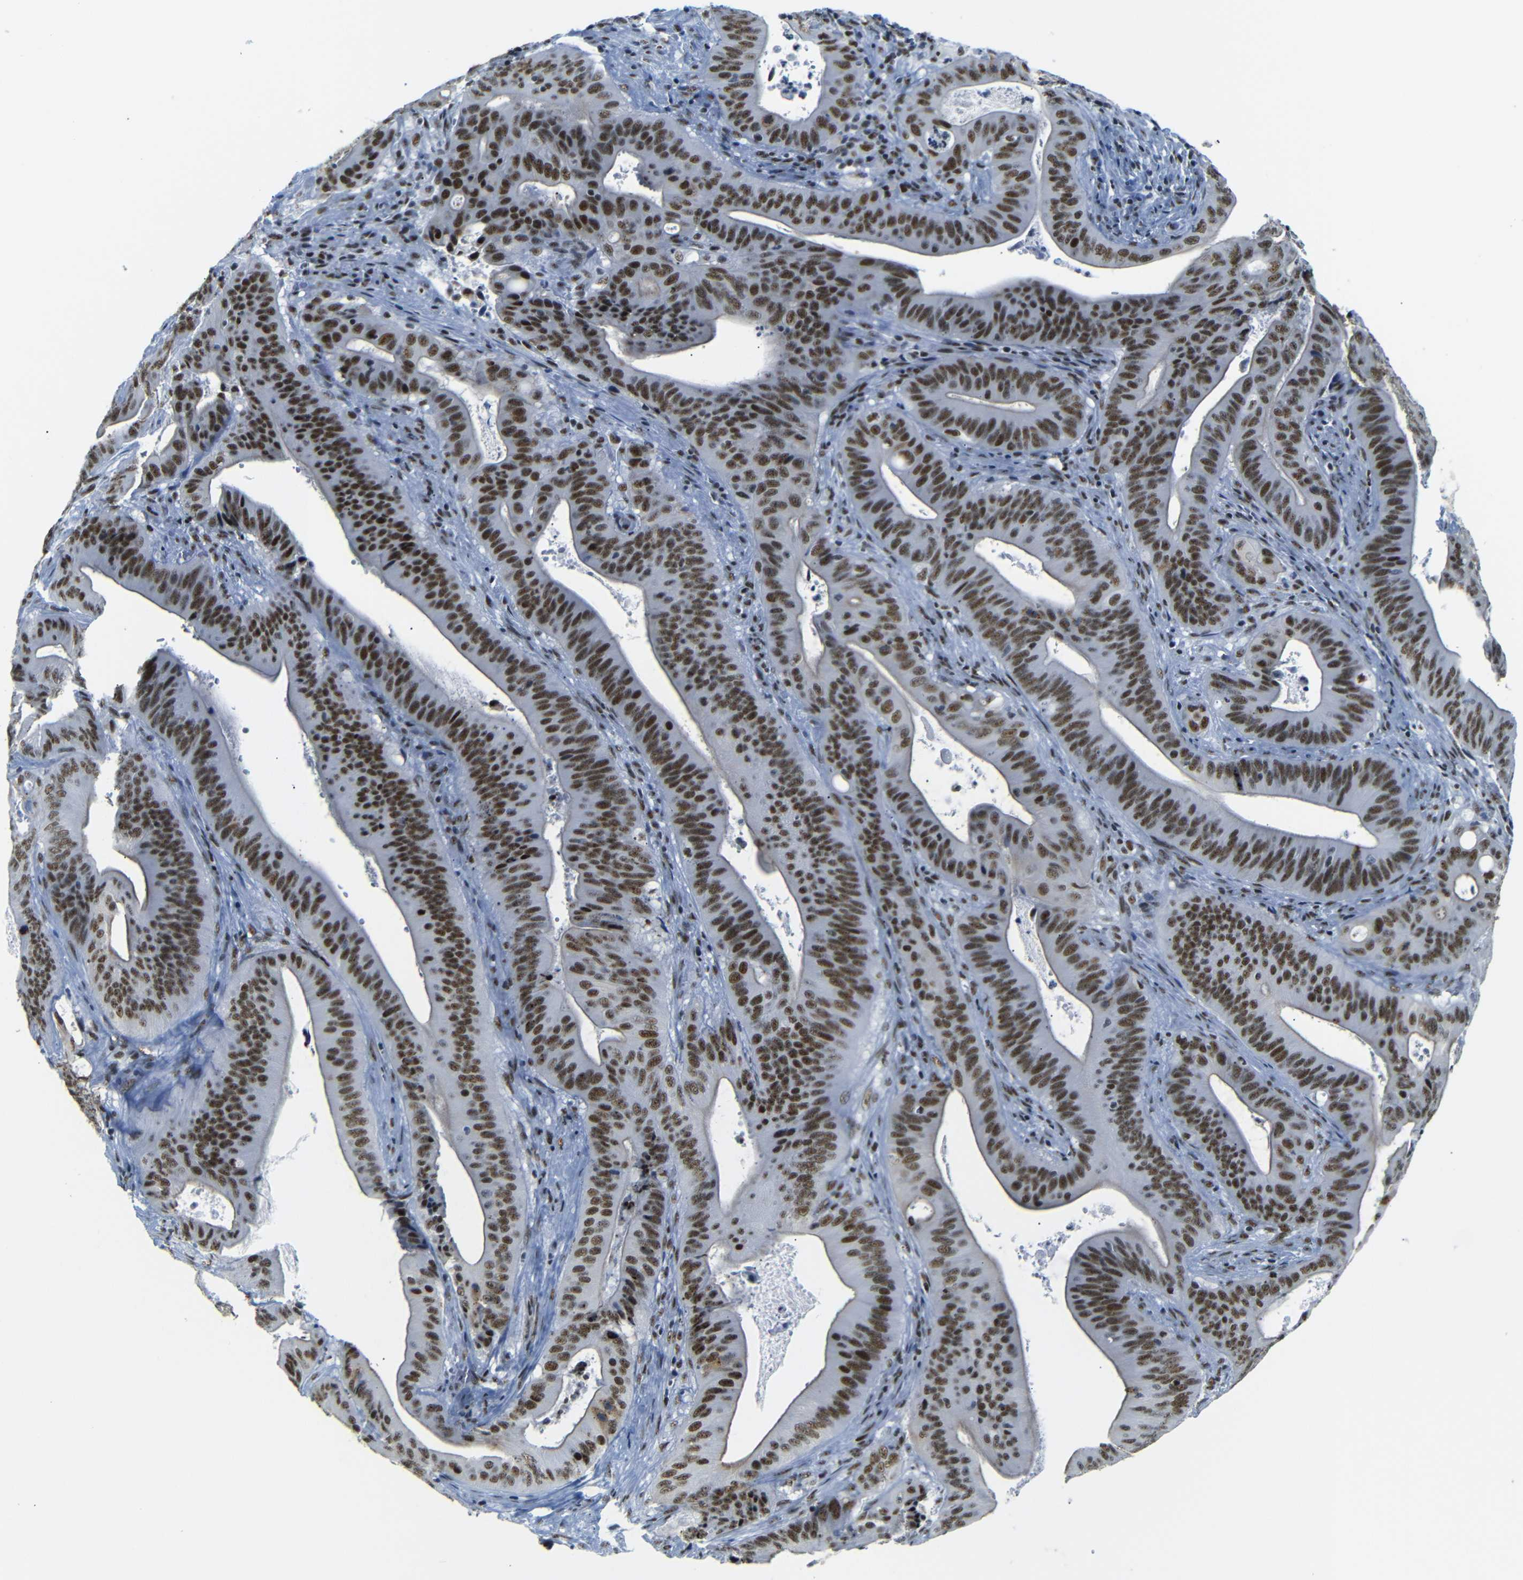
{"staining": {"intensity": "strong", "quantity": ">75%", "location": "nuclear"}, "tissue": "pancreatic cancer", "cell_type": "Tumor cells", "image_type": "cancer", "snomed": [{"axis": "morphology", "description": "Normal tissue, NOS"}, {"axis": "topography", "description": "Lymph node"}], "caption": "Pancreatic cancer stained with a brown dye displays strong nuclear positive expression in approximately >75% of tumor cells.", "gene": "TRA2B", "patient": {"sex": "male", "age": 62}}